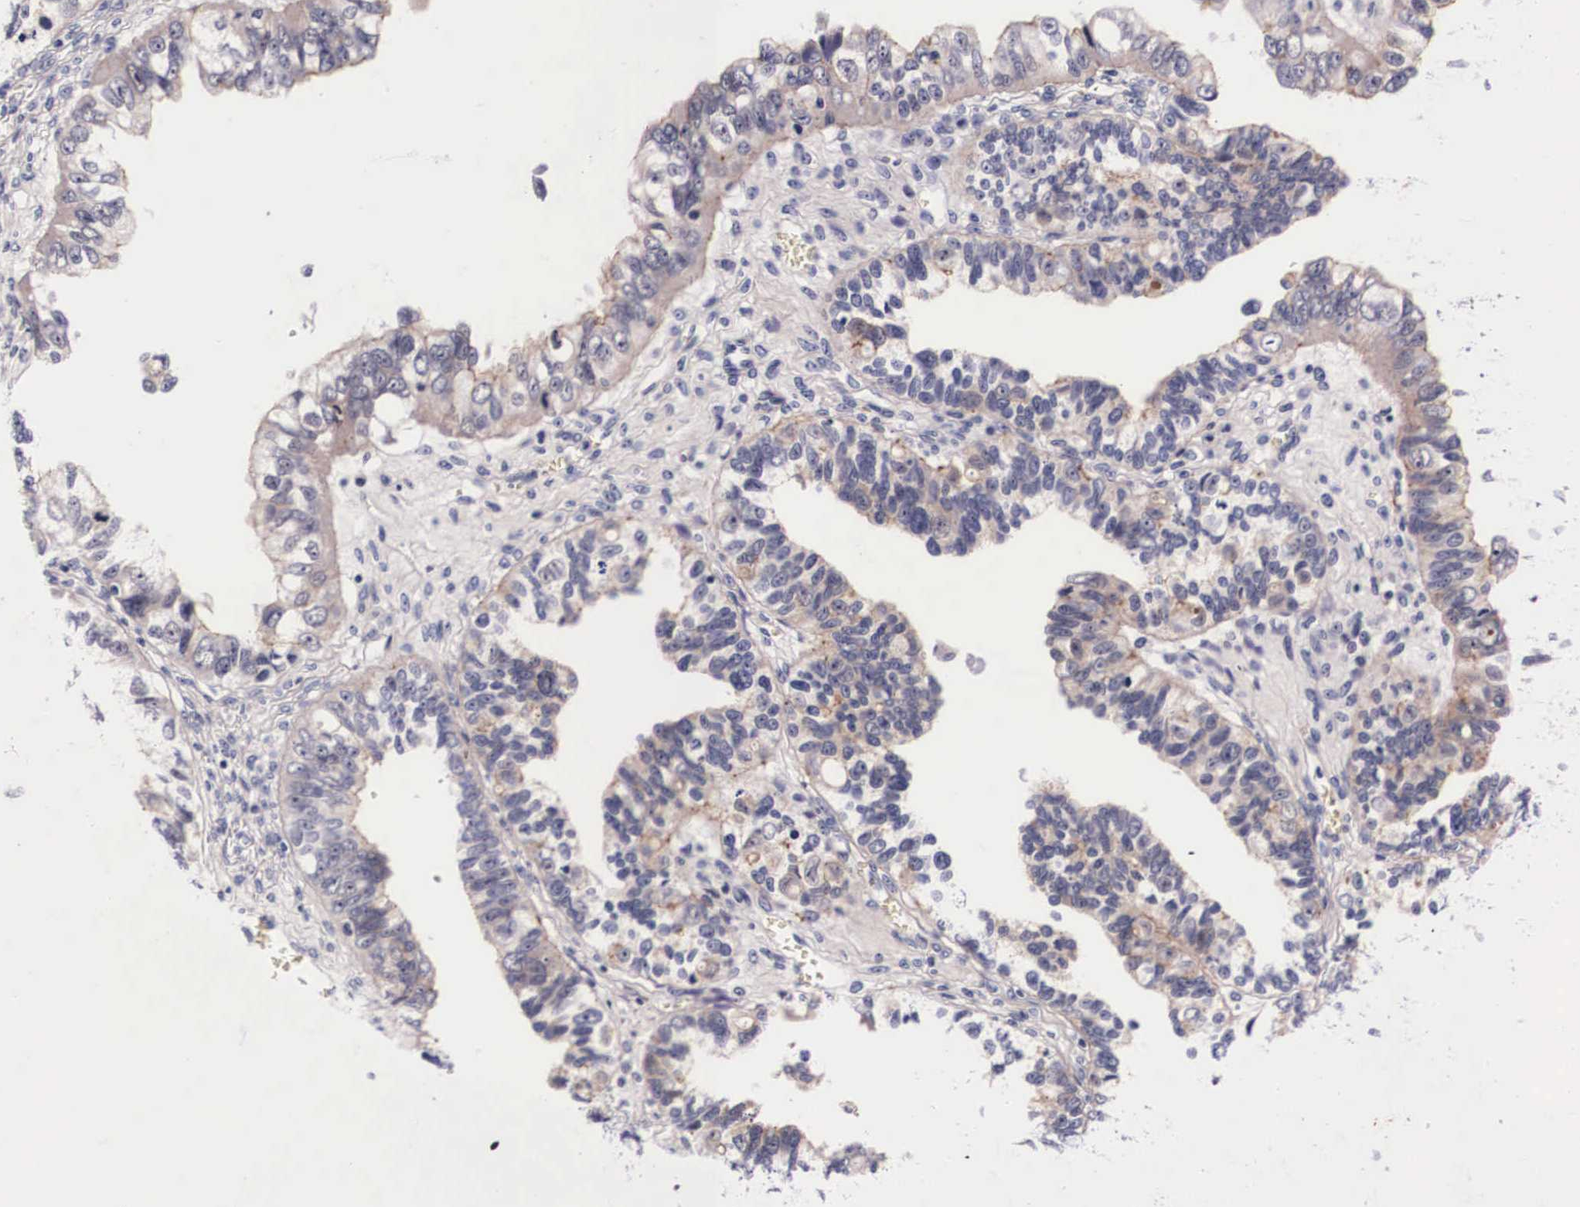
{"staining": {"intensity": "weak", "quantity": "25%-75%", "location": "cytoplasmic/membranous"}, "tissue": "ovarian cancer", "cell_type": "Tumor cells", "image_type": "cancer", "snomed": [{"axis": "morphology", "description": "Carcinoma, endometroid"}, {"axis": "topography", "description": "Ovary"}], "caption": "Immunohistochemical staining of ovarian endometroid carcinoma exhibits weak cytoplasmic/membranous protein positivity in about 25%-75% of tumor cells. (DAB (3,3'-diaminobenzidine) IHC, brown staining for protein, blue staining for nuclei).", "gene": "PHETA2", "patient": {"sex": "female", "age": 85}}